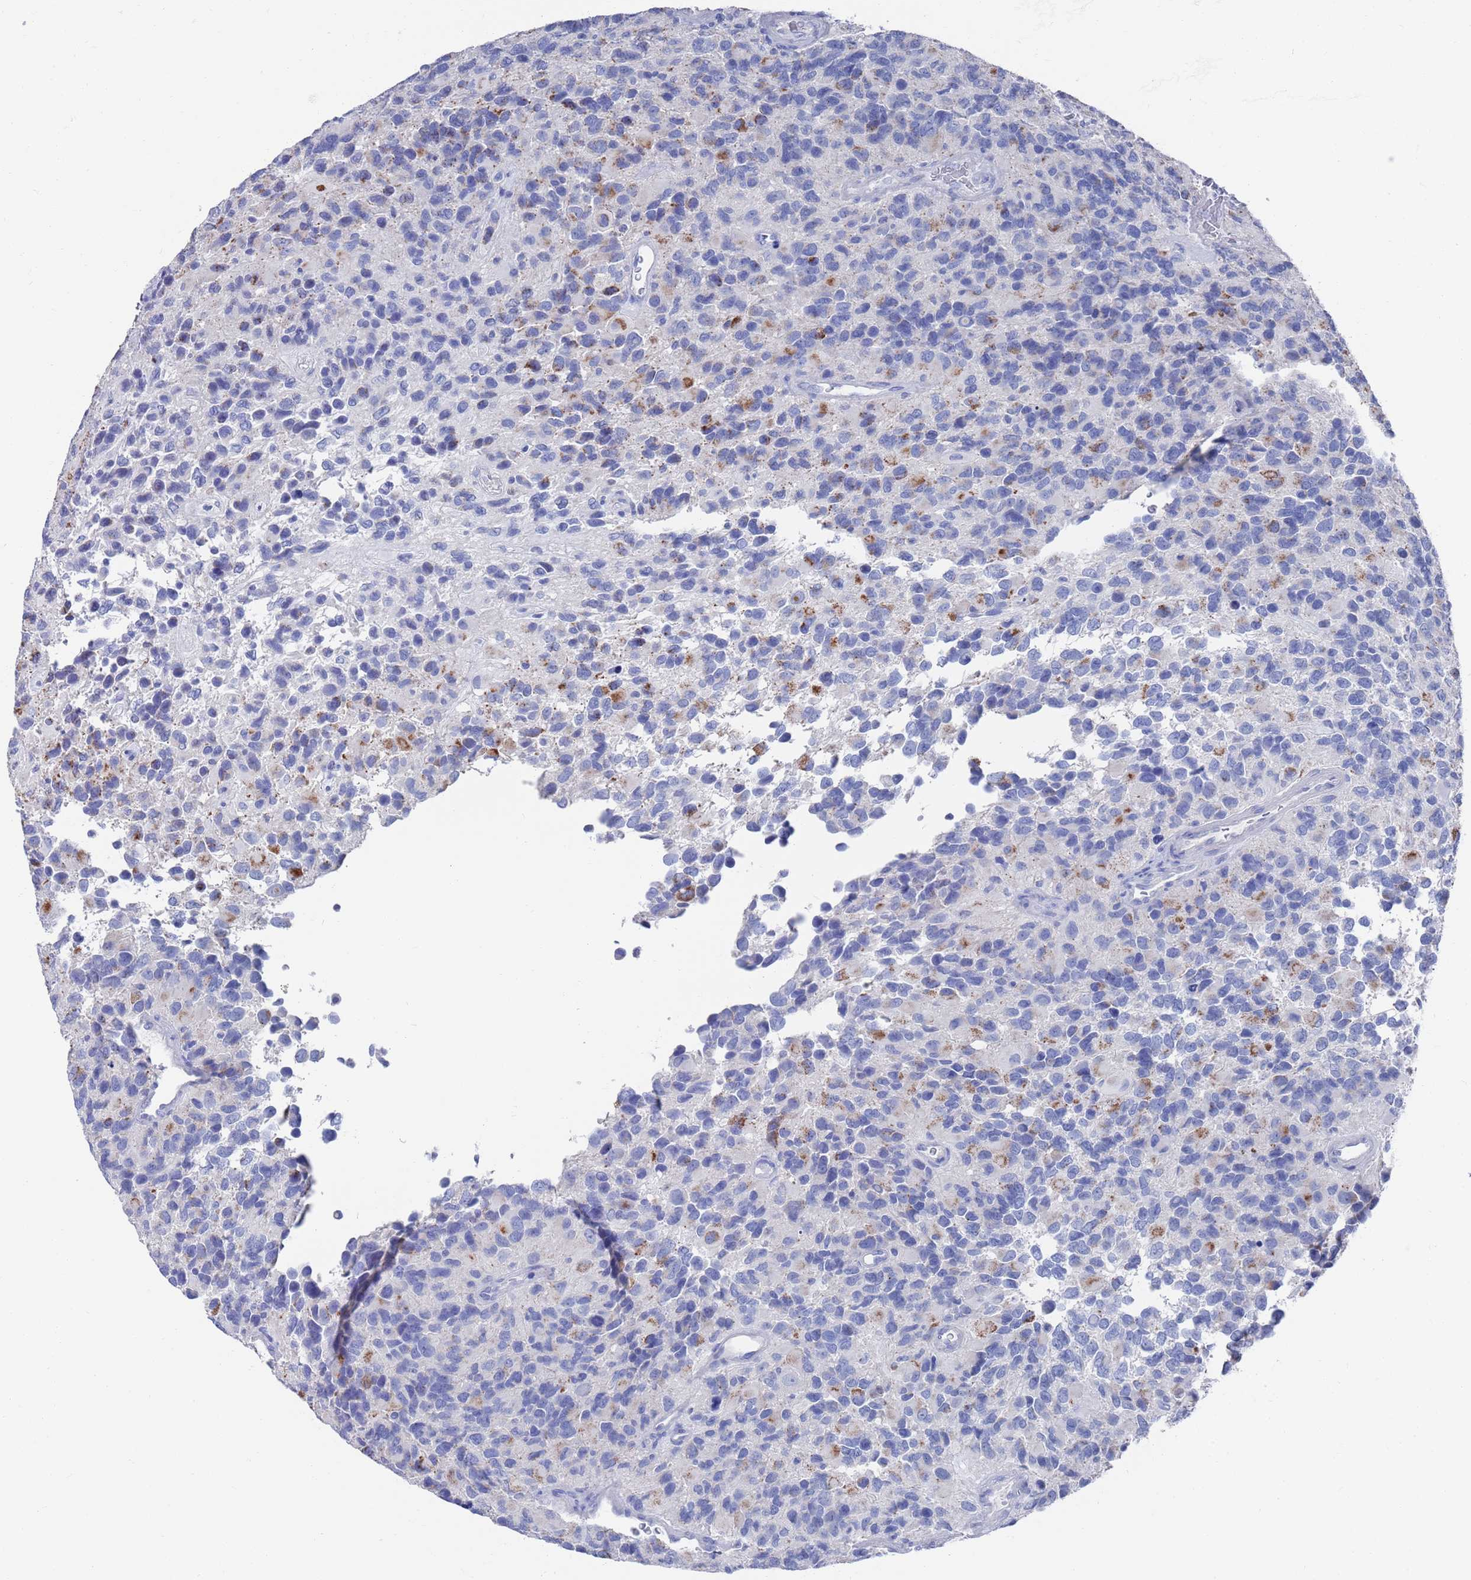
{"staining": {"intensity": "moderate", "quantity": "<25%", "location": "cytoplasmic/membranous"}, "tissue": "glioma", "cell_type": "Tumor cells", "image_type": "cancer", "snomed": [{"axis": "morphology", "description": "Glioma, malignant, High grade"}, {"axis": "topography", "description": "Brain"}], "caption": "IHC histopathology image of glioma stained for a protein (brown), which demonstrates low levels of moderate cytoplasmic/membranous expression in approximately <25% of tumor cells.", "gene": "MTMR2", "patient": {"sex": "male", "age": 77}}